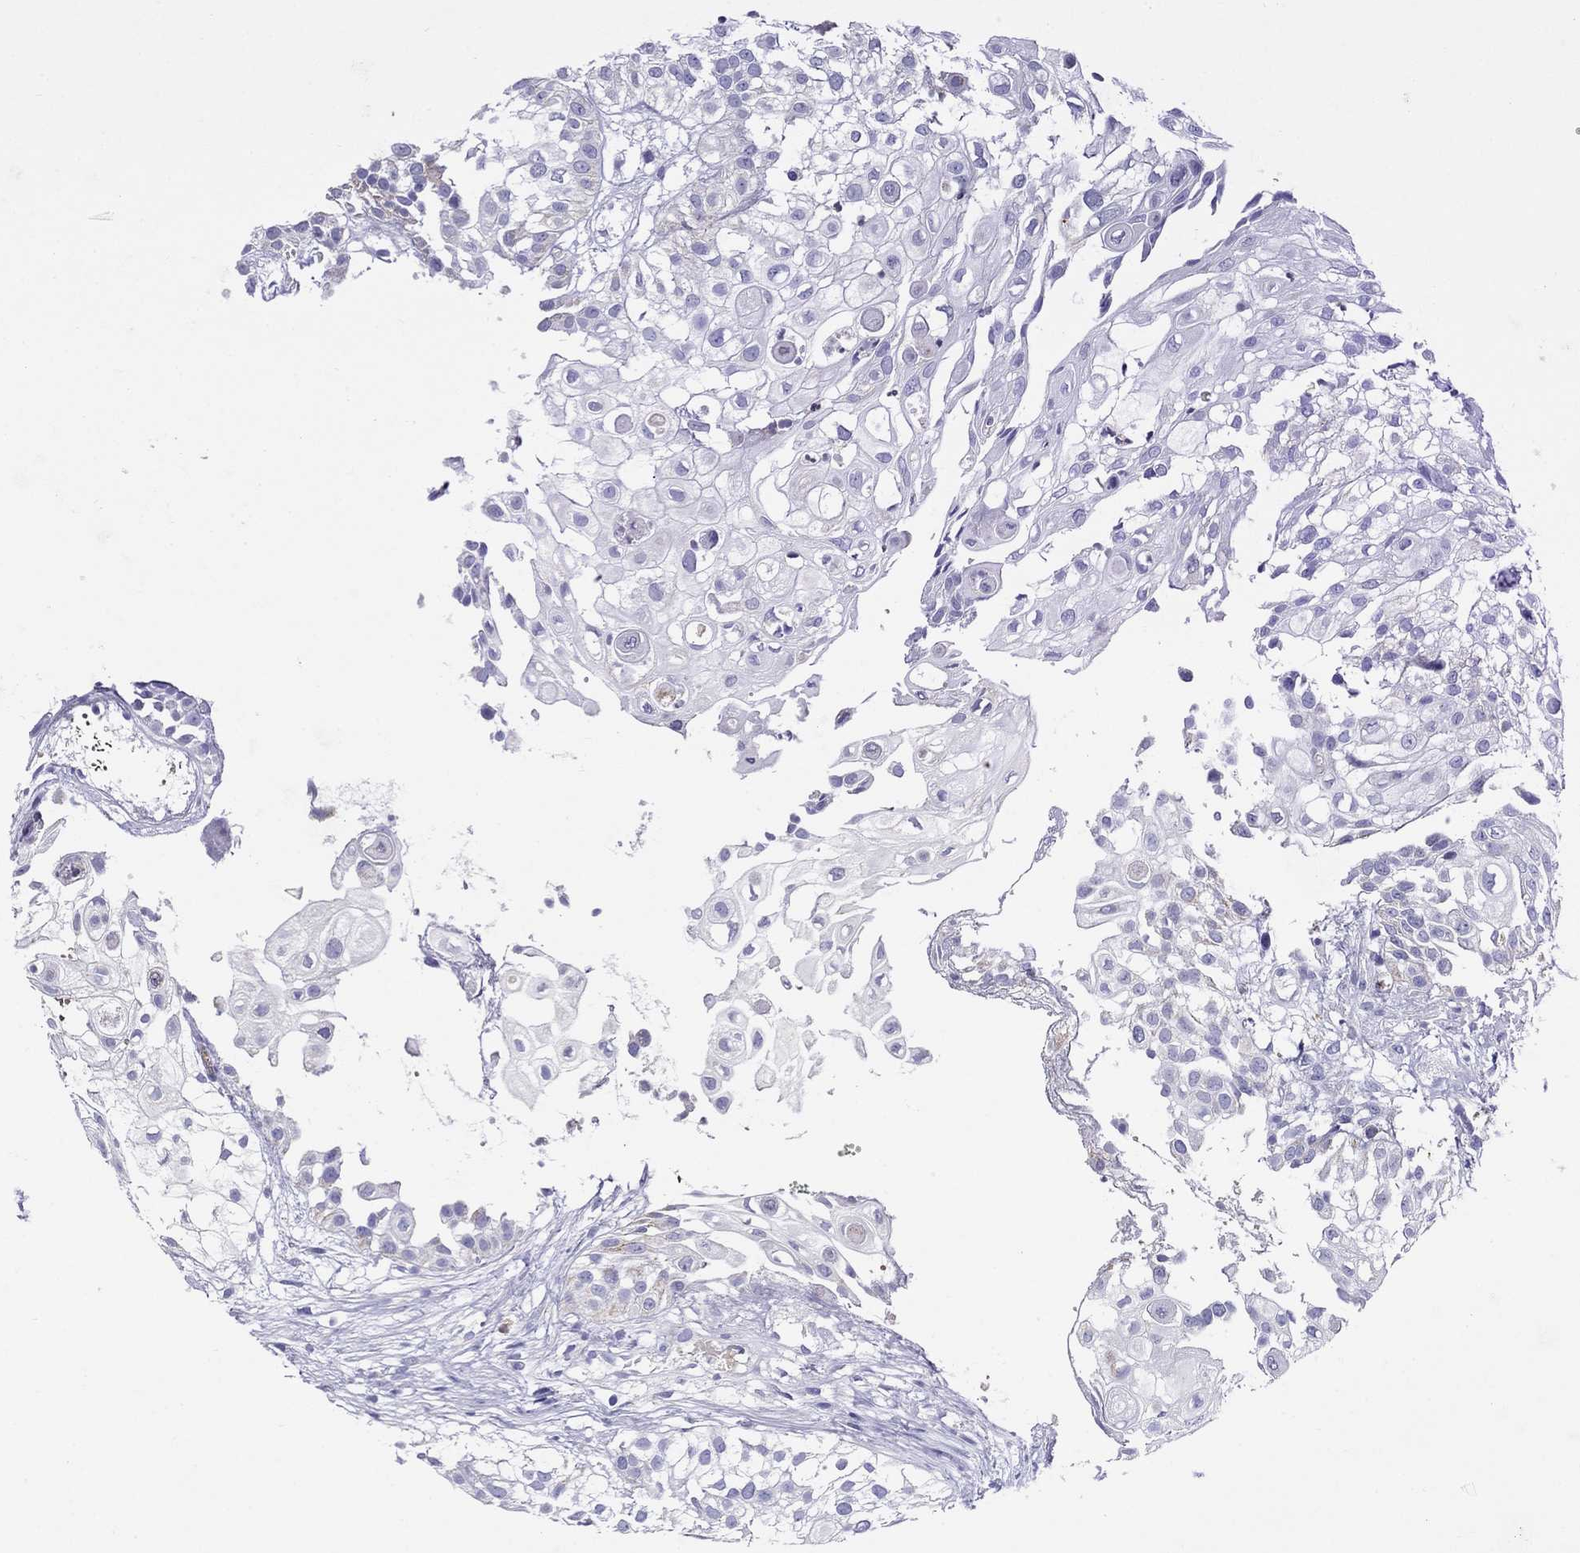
{"staining": {"intensity": "negative", "quantity": "none", "location": "none"}, "tissue": "urothelial cancer", "cell_type": "Tumor cells", "image_type": "cancer", "snomed": [{"axis": "morphology", "description": "Urothelial carcinoma, High grade"}, {"axis": "topography", "description": "Urinary bladder"}], "caption": "Tumor cells are negative for brown protein staining in high-grade urothelial carcinoma. (DAB (3,3'-diaminobenzidine) immunohistochemistry (IHC) visualized using brightfield microscopy, high magnification).", "gene": "SCG2", "patient": {"sex": "female", "age": 79}}